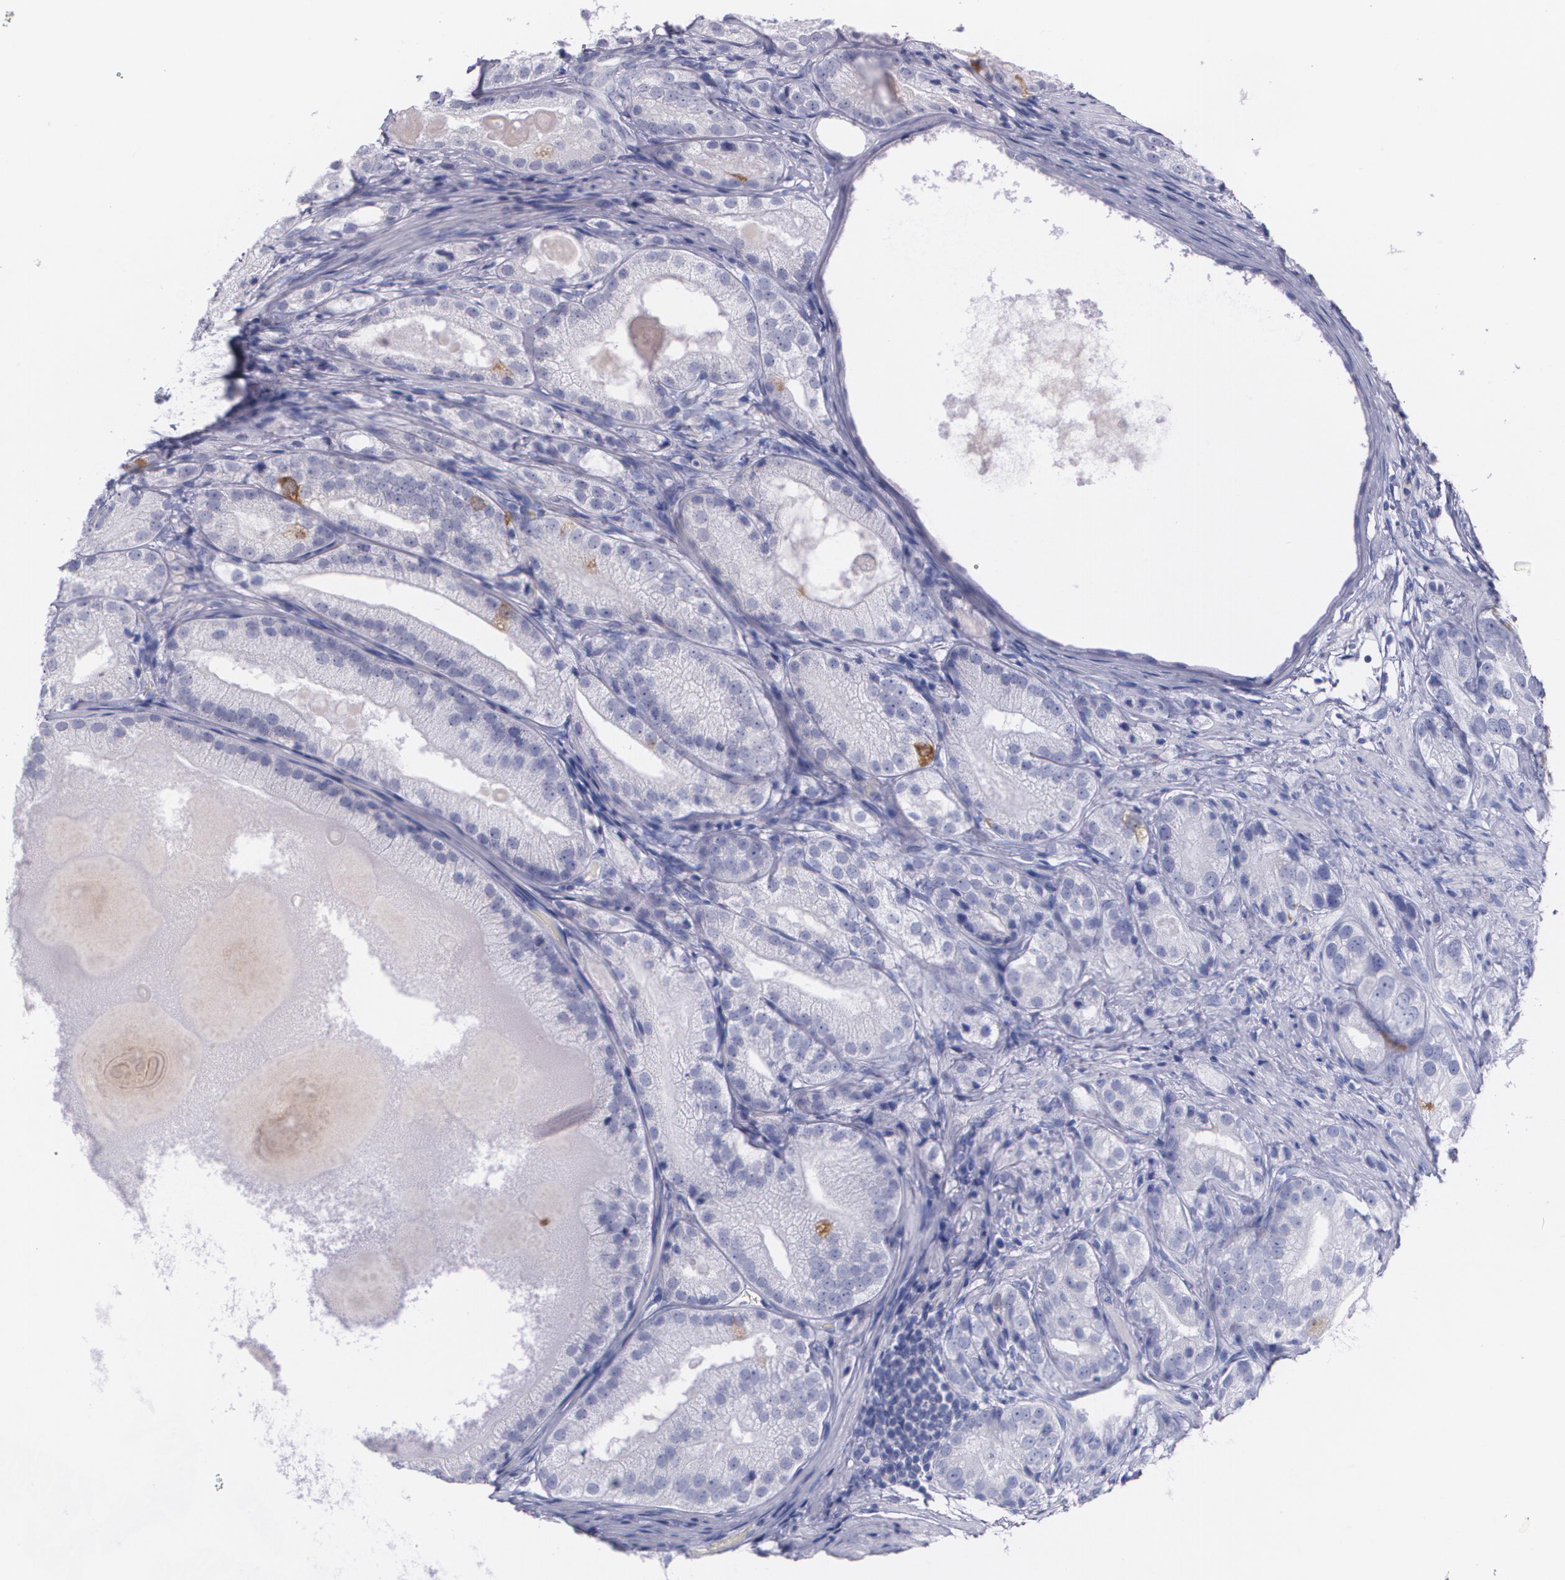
{"staining": {"intensity": "moderate", "quantity": "<25%", "location": "cytoplasmic/membranous"}, "tissue": "prostate cancer", "cell_type": "Tumor cells", "image_type": "cancer", "snomed": [{"axis": "morphology", "description": "Adenocarcinoma, Low grade"}, {"axis": "topography", "description": "Prostate"}], "caption": "Prostate cancer (low-grade adenocarcinoma) stained for a protein exhibits moderate cytoplasmic/membranous positivity in tumor cells. (DAB (3,3'-diaminobenzidine) = brown stain, brightfield microscopy at high magnification).", "gene": "HMMR", "patient": {"sex": "male", "age": 69}}